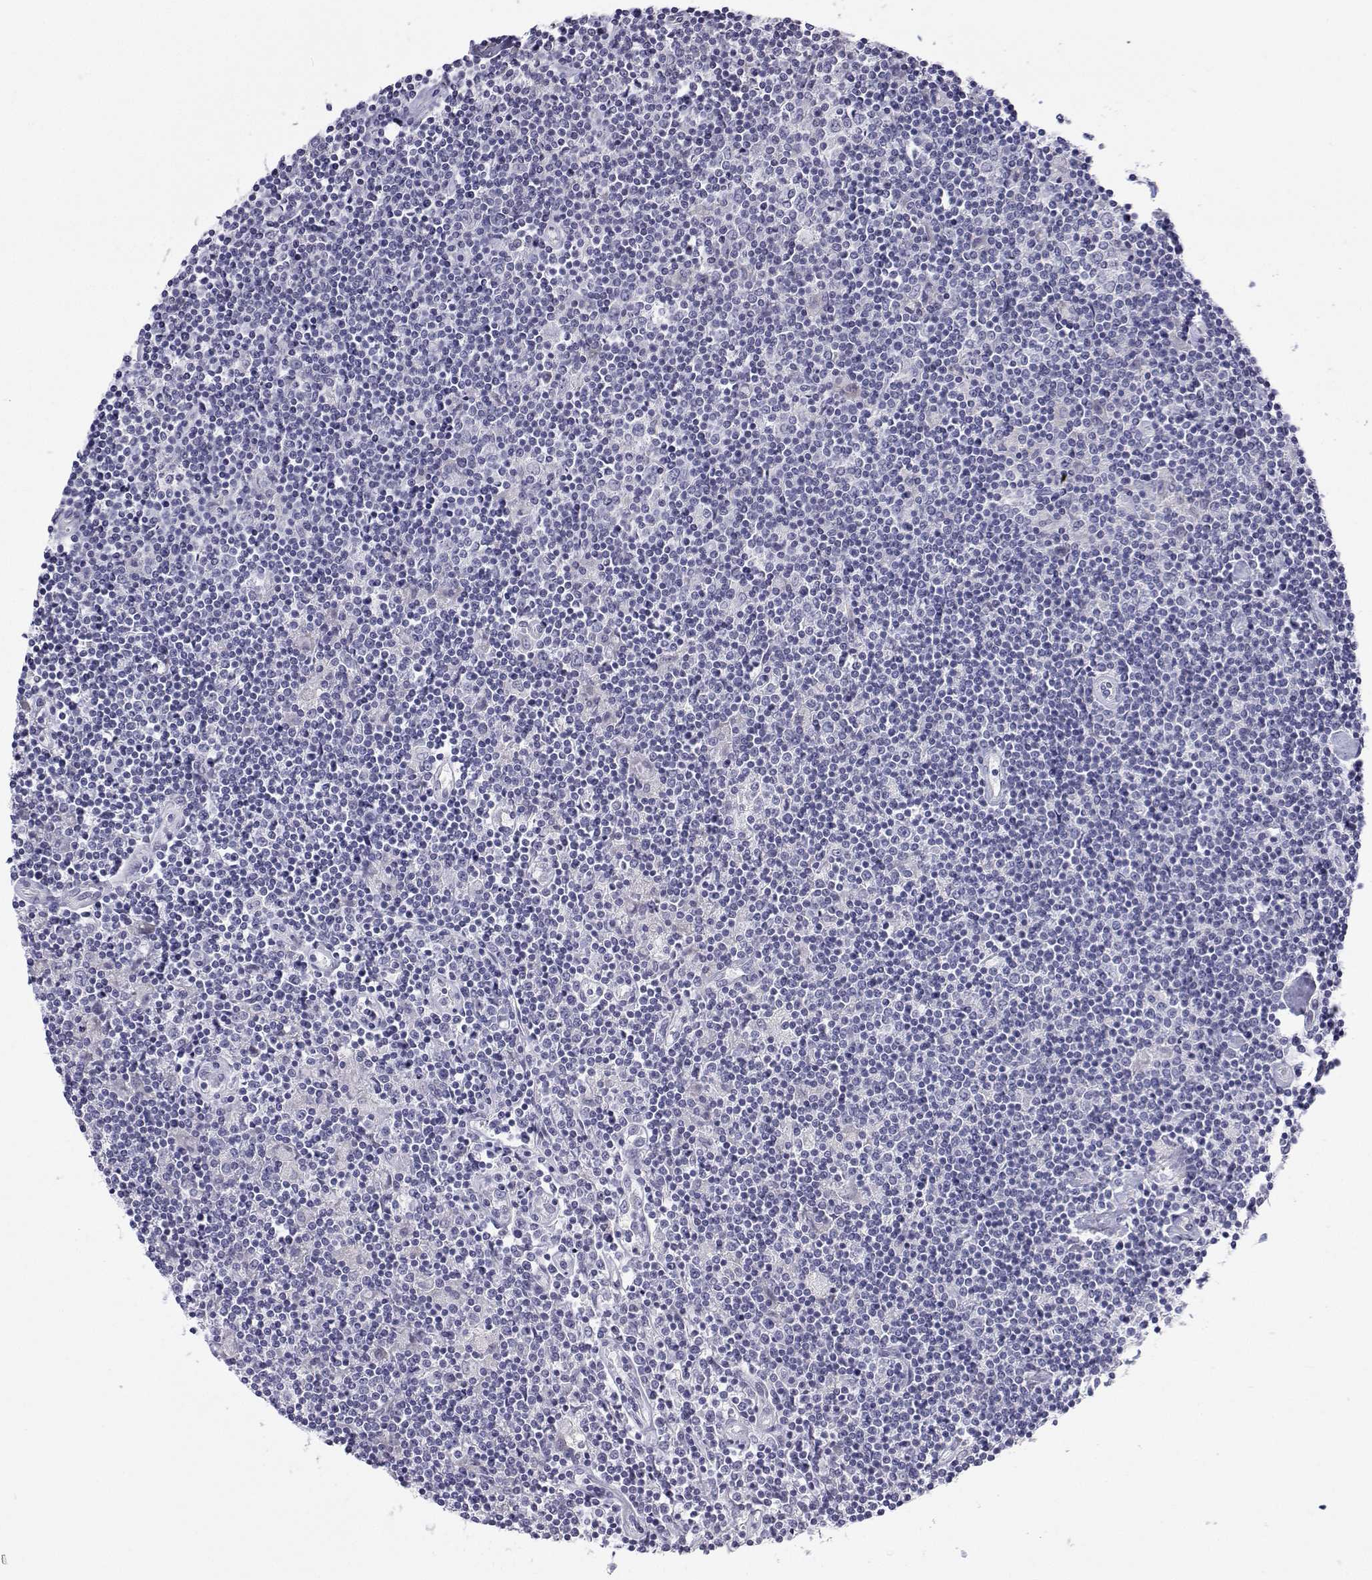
{"staining": {"intensity": "negative", "quantity": "none", "location": "none"}, "tissue": "lymphoma", "cell_type": "Tumor cells", "image_type": "cancer", "snomed": [{"axis": "morphology", "description": "Hodgkin's disease, NOS"}, {"axis": "topography", "description": "Lymph node"}], "caption": "High magnification brightfield microscopy of Hodgkin's disease stained with DAB (3,3'-diaminobenzidine) (brown) and counterstained with hematoxylin (blue): tumor cells show no significant expression. (DAB IHC, high magnification).", "gene": "ANKRD65", "patient": {"sex": "male", "age": 40}}